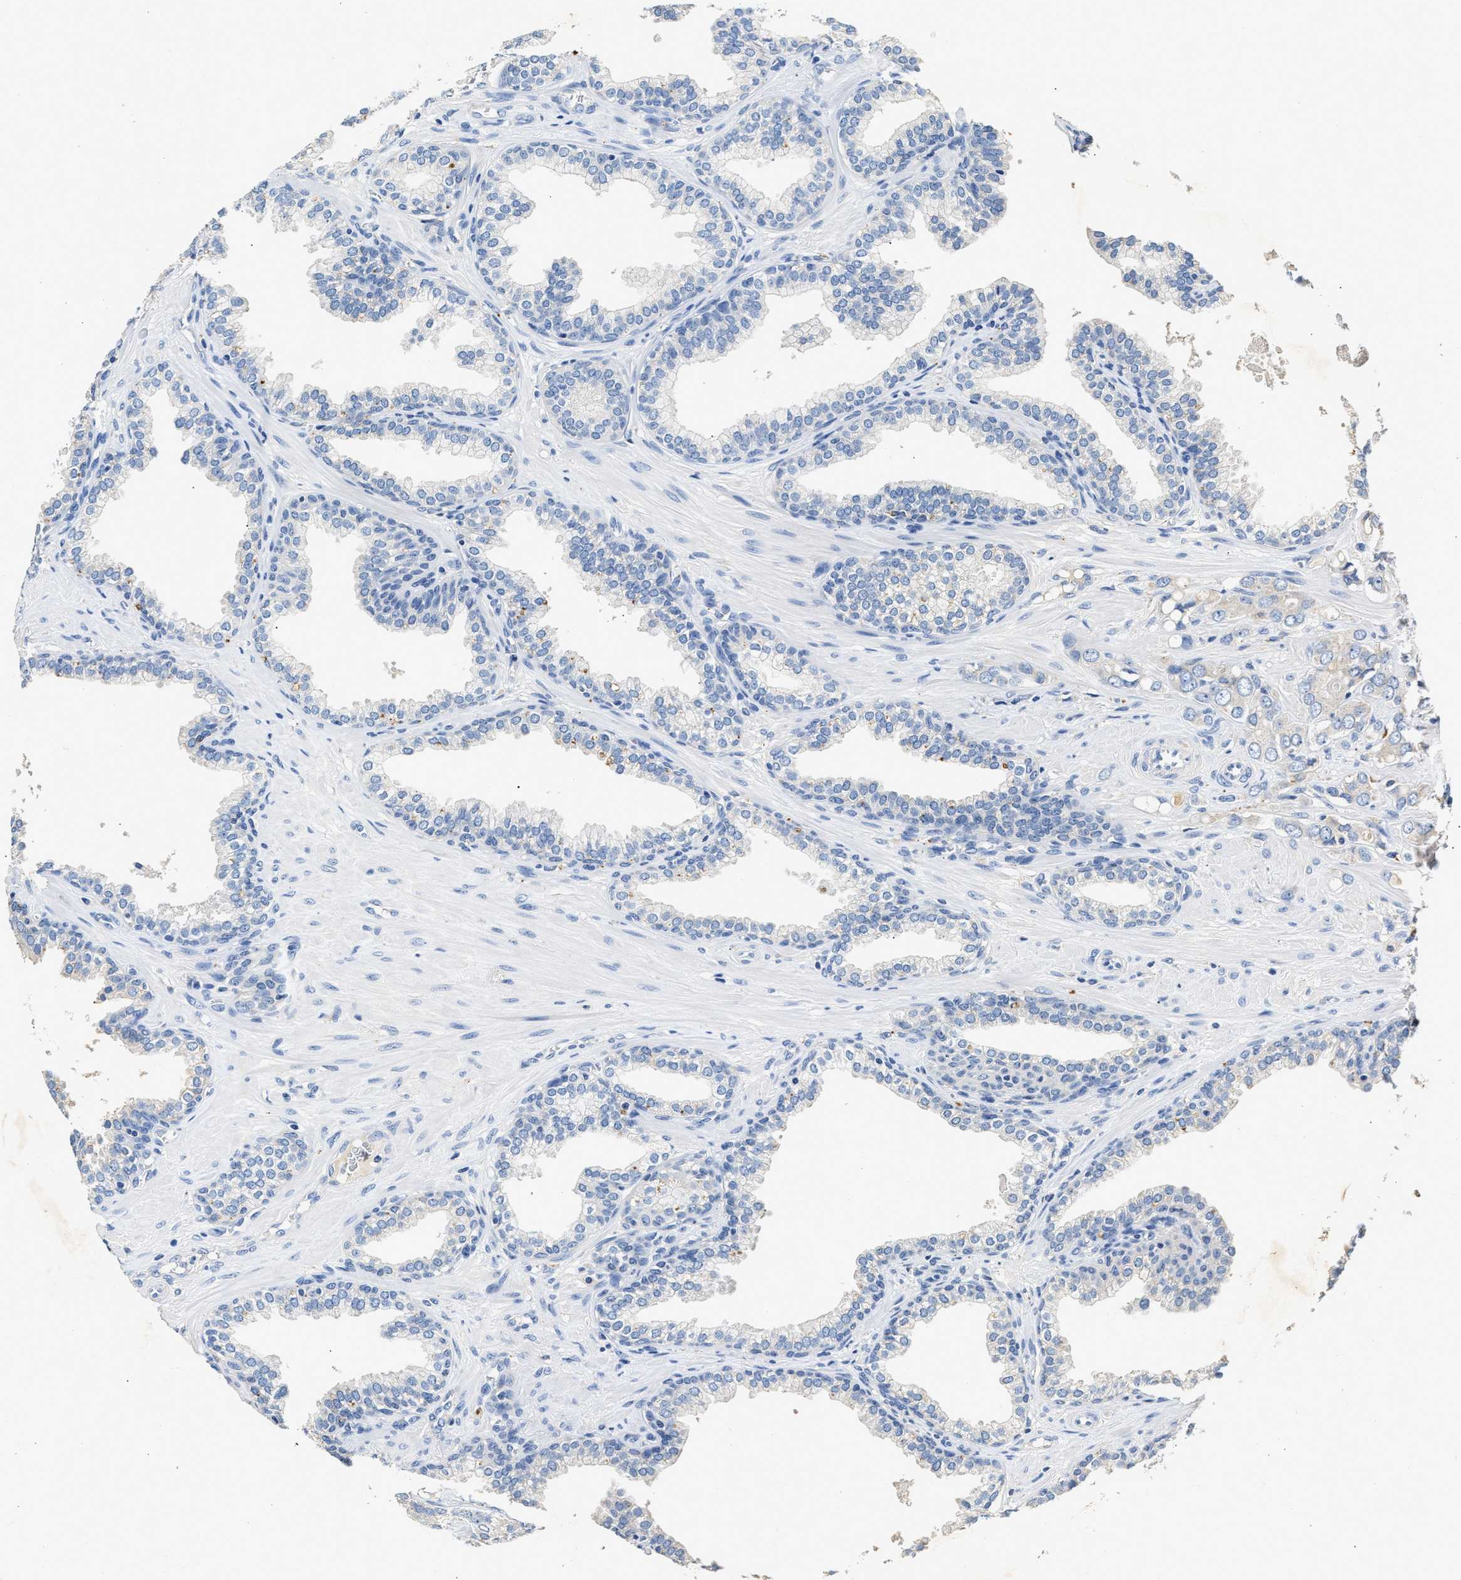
{"staining": {"intensity": "negative", "quantity": "none", "location": "none"}, "tissue": "prostate cancer", "cell_type": "Tumor cells", "image_type": "cancer", "snomed": [{"axis": "morphology", "description": "Adenocarcinoma, High grade"}, {"axis": "topography", "description": "Prostate"}], "caption": "IHC histopathology image of neoplastic tissue: prostate cancer (adenocarcinoma (high-grade)) stained with DAB (3,3'-diaminobenzidine) displays no significant protein staining in tumor cells.", "gene": "SLCO2B1", "patient": {"sex": "male", "age": 52}}